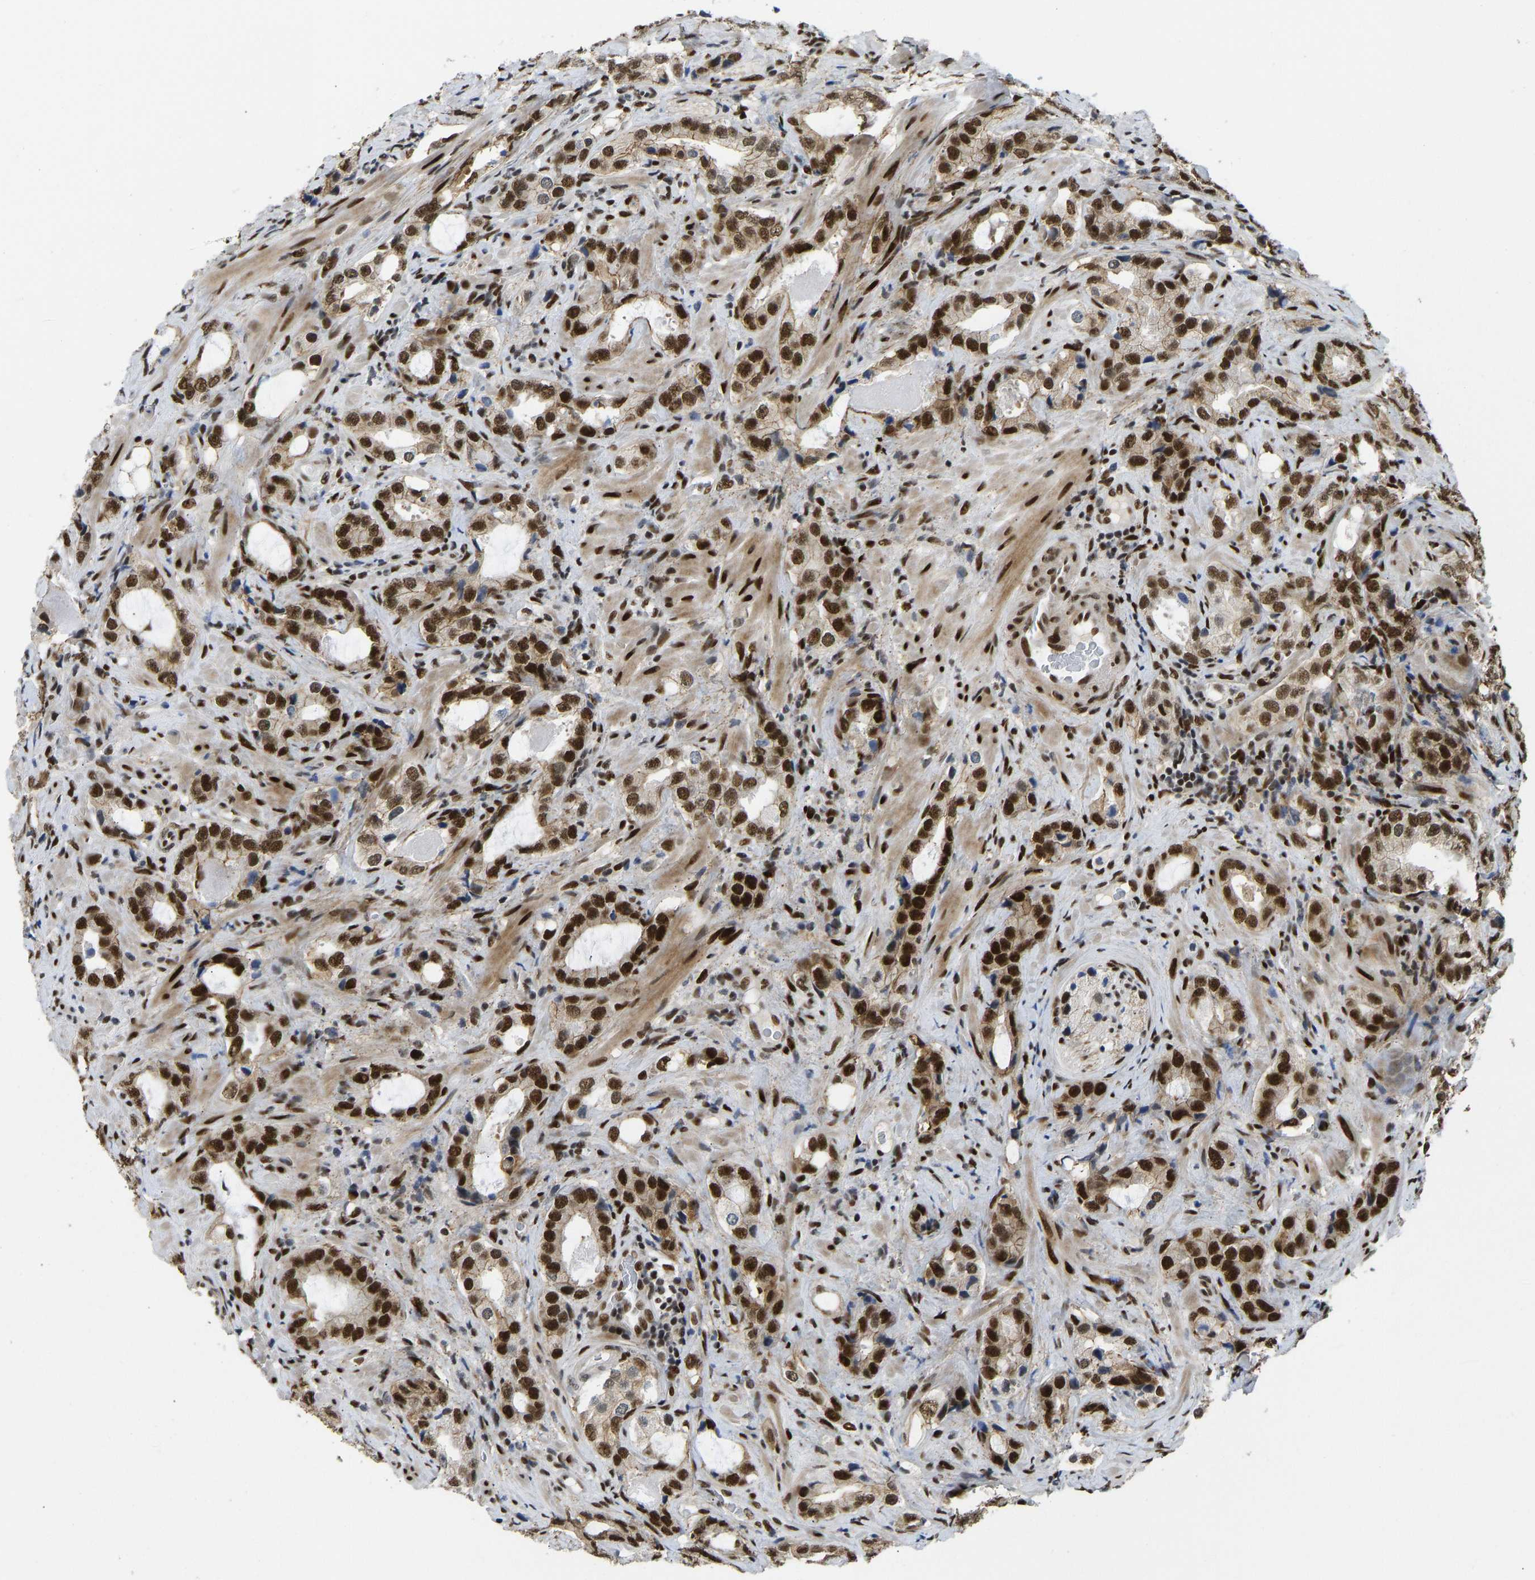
{"staining": {"intensity": "strong", "quantity": ">75%", "location": "cytoplasmic/membranous,nuclear"}, "tissue": "prostate cancer", "cell_type": "Tumor cells", "image_type": "cancer", "snomed": [{"axis": "morphology", "description": "Adenocarcinoma, High grade"}, {"axis": "topography", "description": "Prostate"}], "caption": "A high amount of strong cytoplasmic/membranous and nuclear expression is appreciated in about >75% of tumor cells in adenocarcinoma (high-grade) (prostate) tissue.", "gene": "FOXK1", "patient": {"sex": "male", "age": 63}}